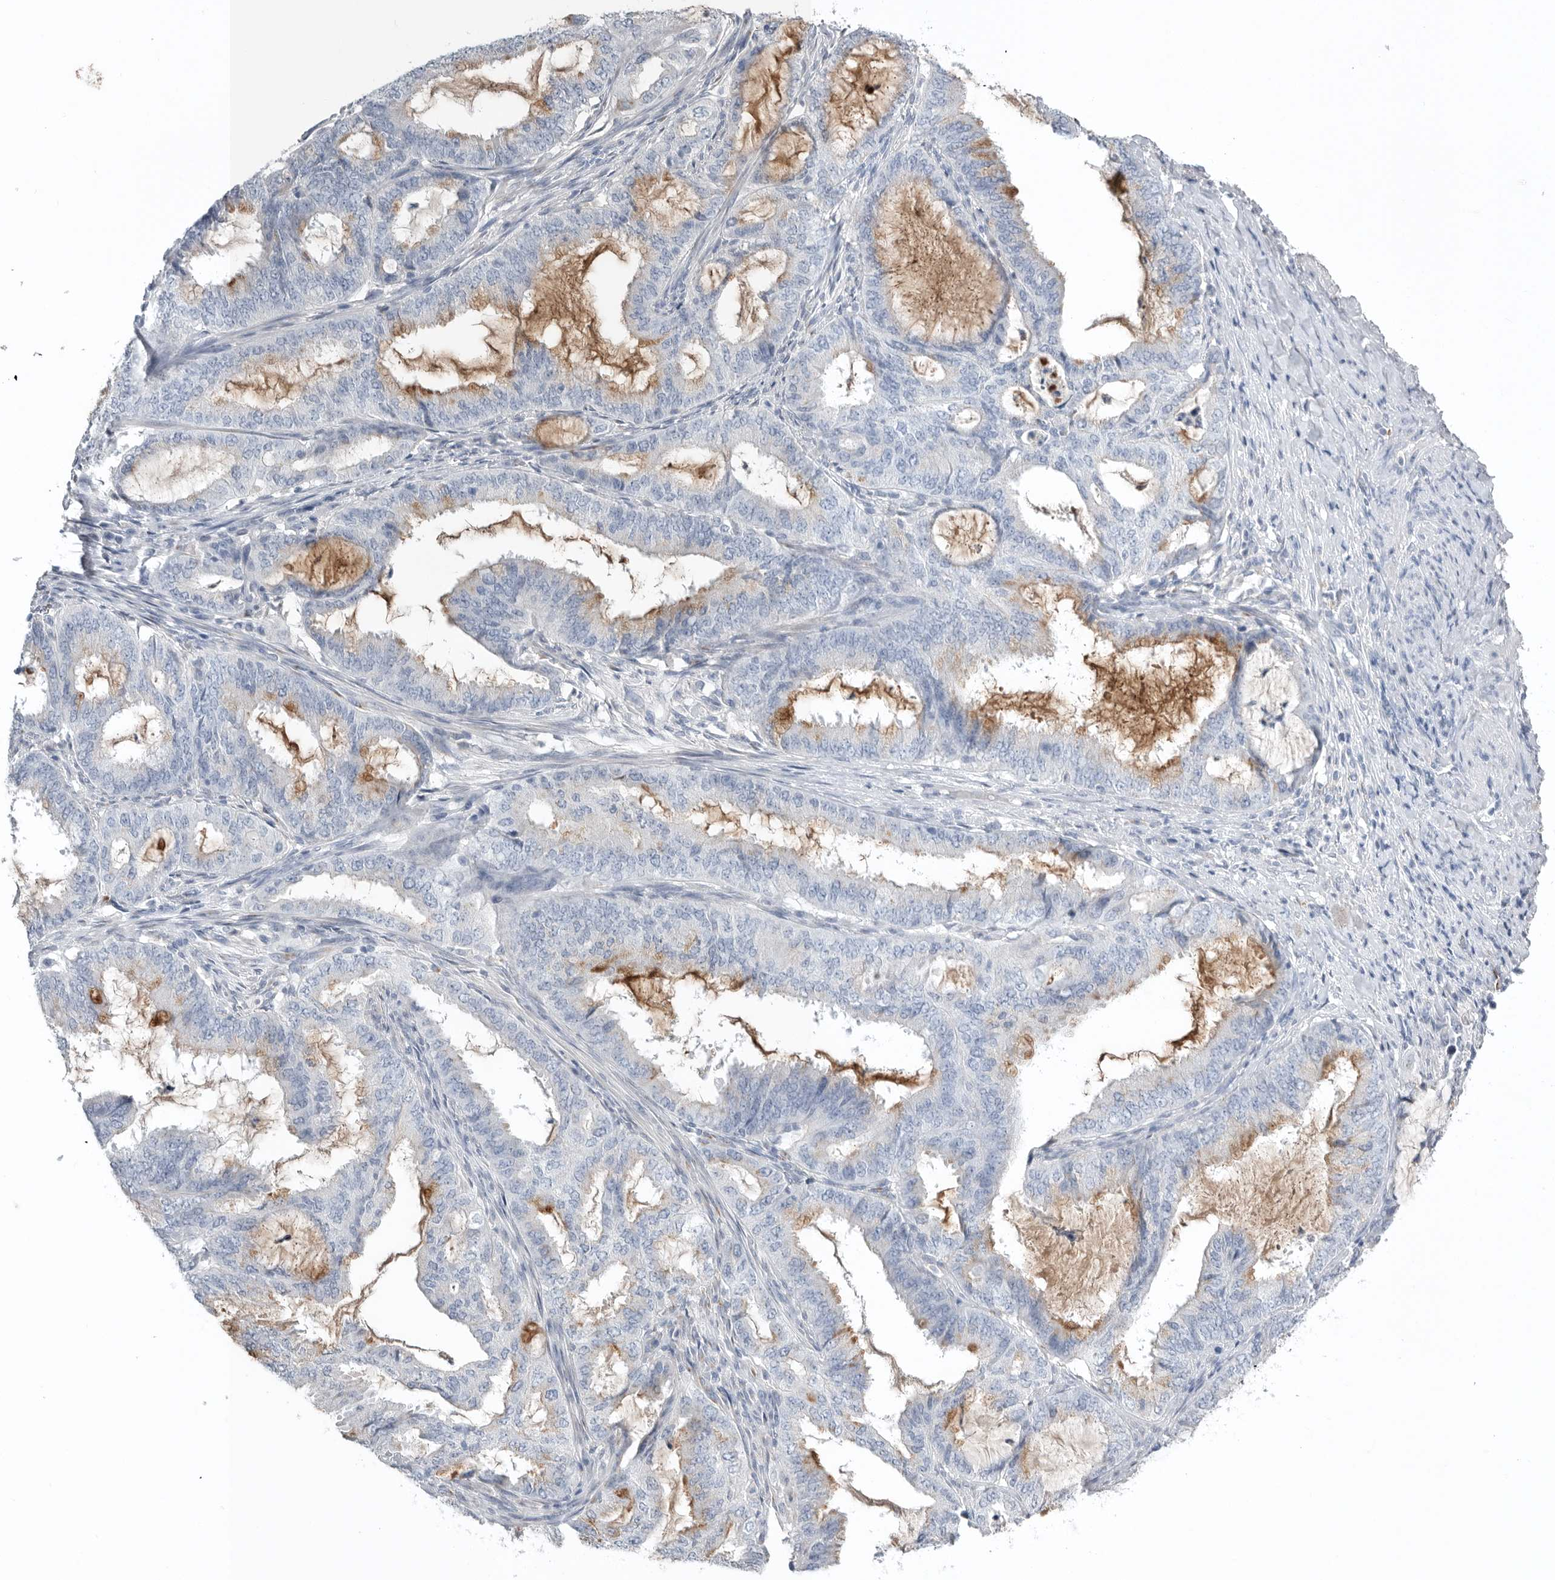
{"staining": {"intensity": "negative", "quantity": "none", "location": "none"}, "tissue": "endometrial cancer", "cell_type": "Tumor cells", "image_type": "cancer", "snomed": [{"axis": "morphology", "description": "Adenocarcinoma, NOS"}, {"axis": "topography", "description": "Endometrium"}], "caption": "Immunohistochemistry image of neoplastic tissue: human endometrial adenocarcinoma stained with DAB displays no significant protein expression in tumor cells.", "gene": "TIMP1", "patient": {"sex": "female", "age": 51}}